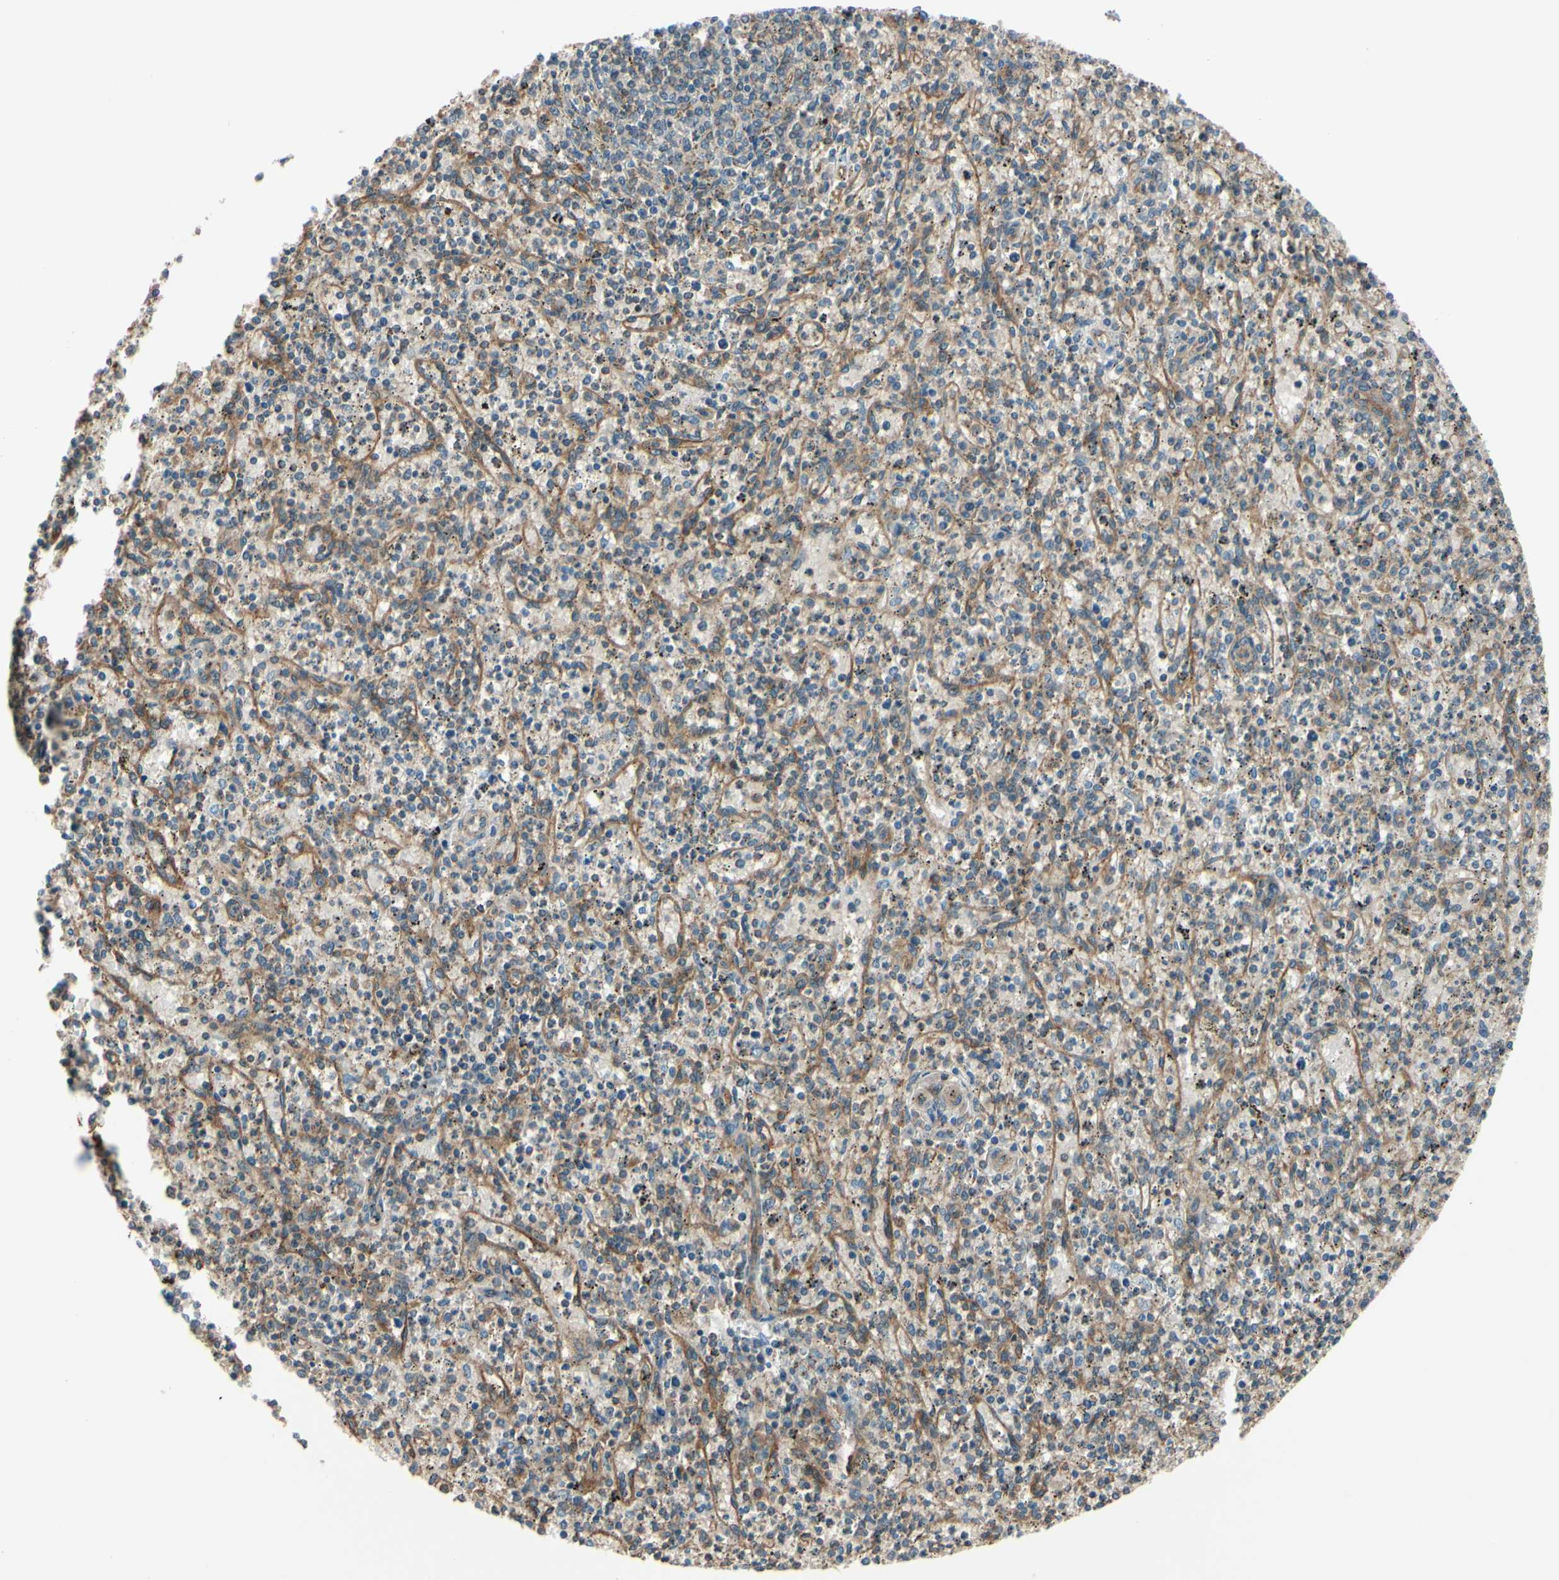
{"staining": {"intensity": "moderate", "quantity": "25%-75%", "location": "cytoplasmic/membranous"}, "tissue": "spleen", "cell_type": "Cells in red pulp", "image_type": "normal", "snomed": [{"axis": "morphology", "description": "Normal tissue, NOS"}, {"axis": "topography", "description": "Spleen"}], "caption": "A brown stain highlights moderate cytoplasmic/membranous positivity of a protein in cells in red pulp of normal human spleen. (DAB IHC, brown staining for protein, blue staining for nuclei).", "gene": "EPS15", "patient": {"sex": "male", "age": 72}}